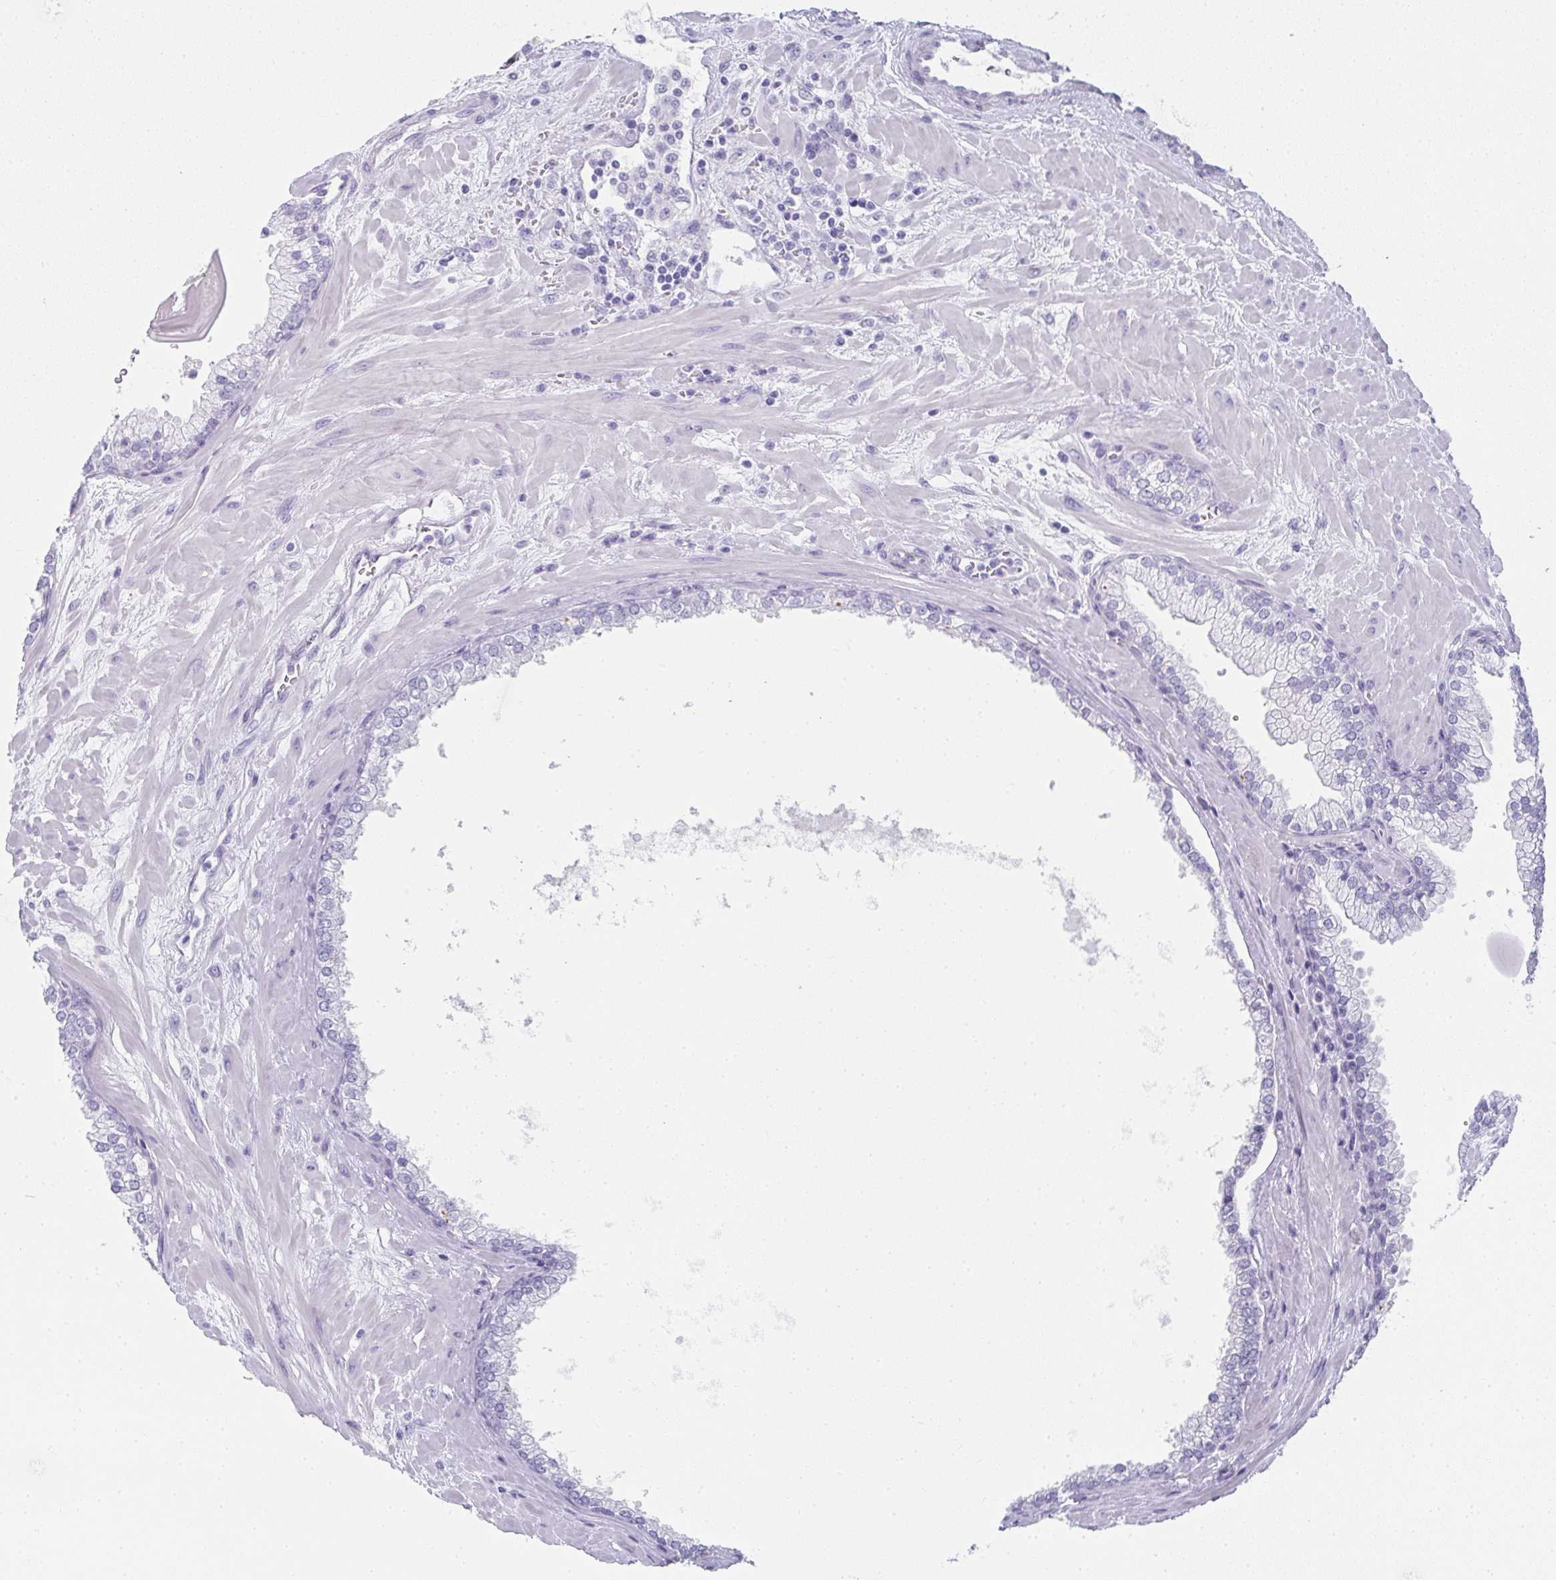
{"staining": {"intensity": "negative", "quantity": "none", "location": "none"}, "tissue": "prostate", "cell_type": "Glandular cells", "image_type": "normal", "snomed": [{"axis": "morphology", "description": "Normal tissue, NOS"}, {"axis": "topography", "description": "Prostate"}, {"axis": "topography", "description": "Peripheral nerve tissue"}], "caption": "IHC histopathology image of normal human prostate stained for a protein (brown), which displays no positivity in glandular cells.", "gene": "SYCP1", "patient": {"sex": "male", "age": 61}}